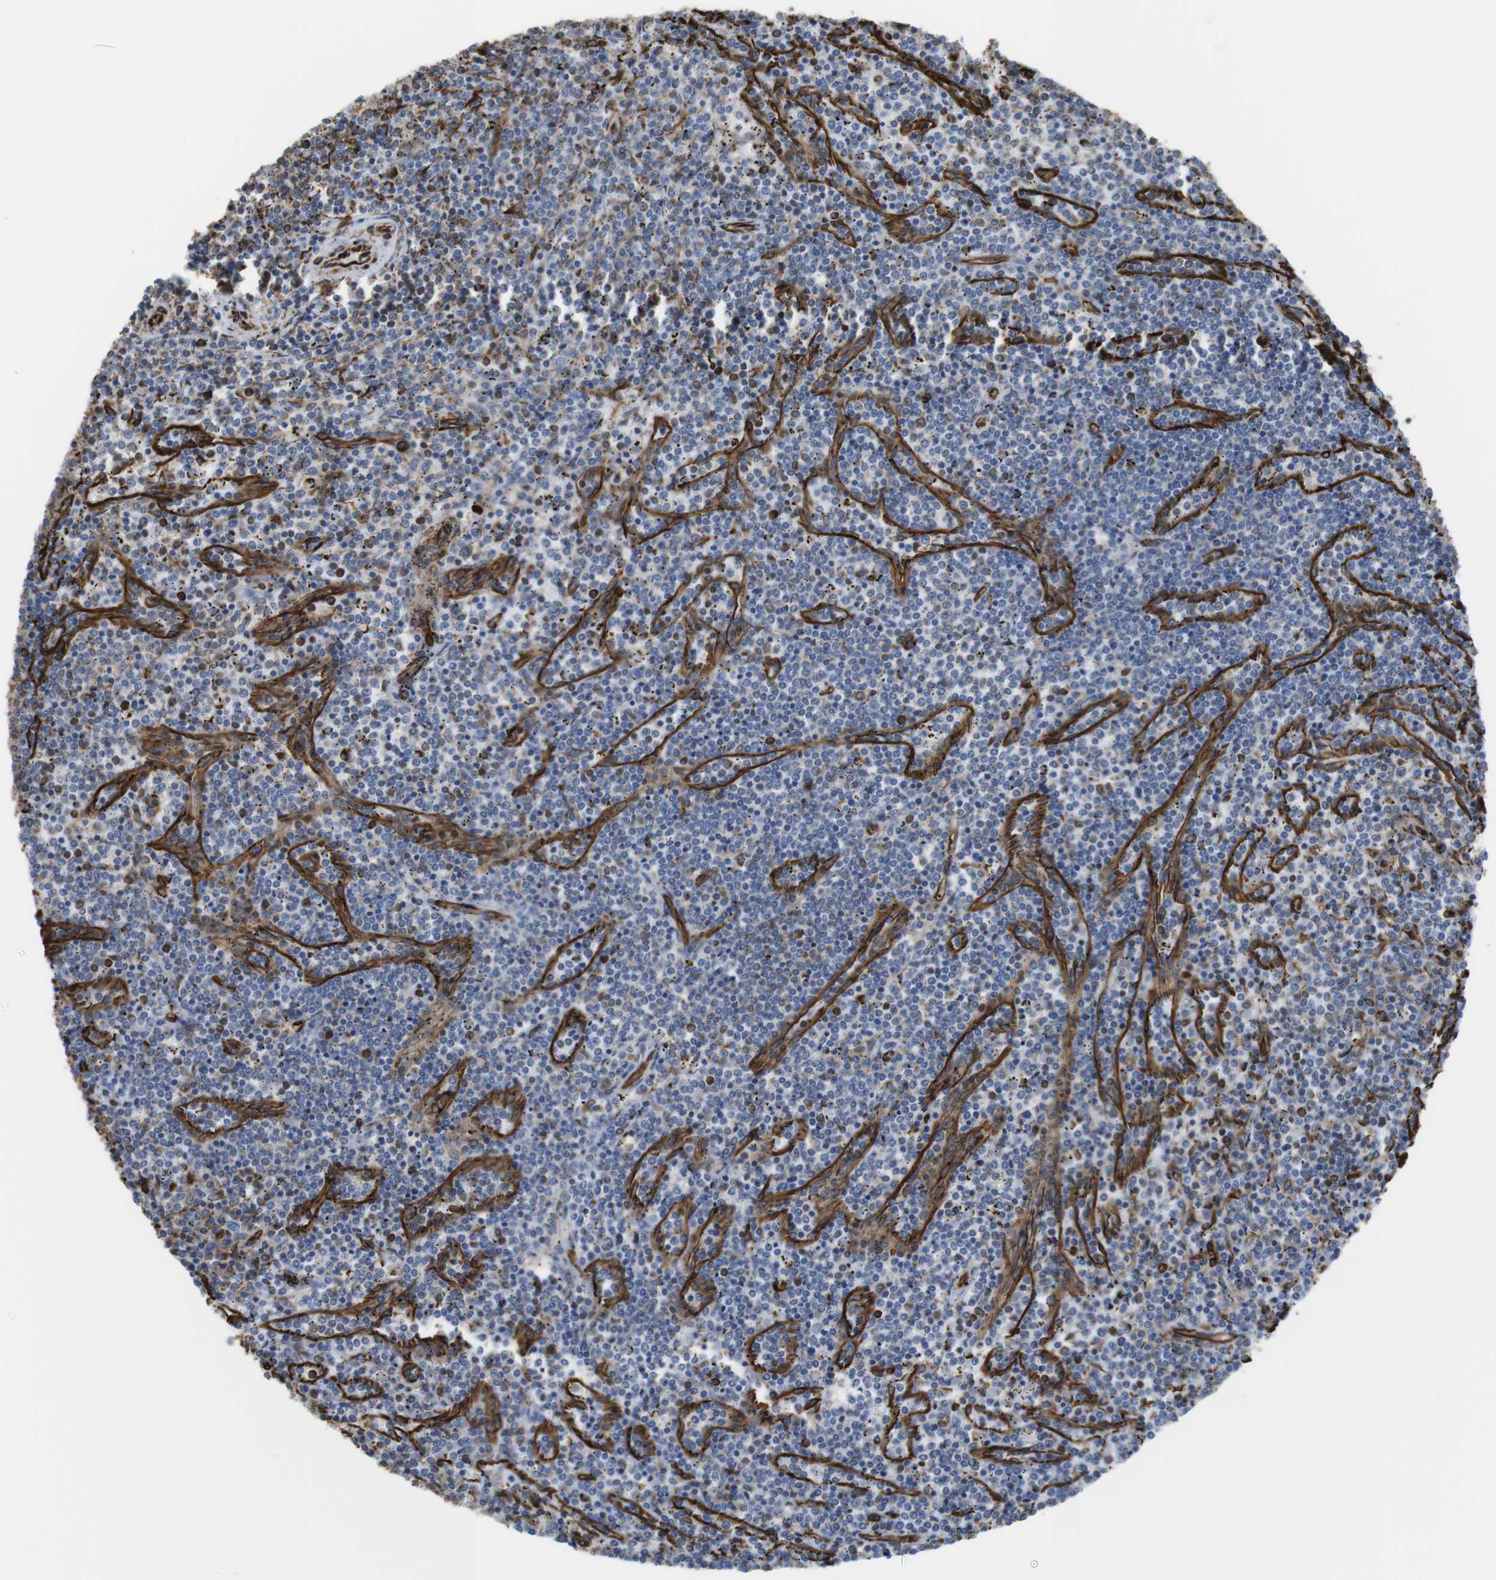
{"staining": {"intensity": "negative", "quantity": "none", "location": "none"}, "tissue": "lymphoma", "cell_type": "Tumor cells", "image_type": "cancer", "snomed": [{"axis": "morphology", "description": "Malignant lymphoma, non-Hodgkin's type, Low grade"}, {"axis": "topography", "description": "Spleen"}], "caption": "IHC of lymphoma shows no staining in tumor cells. (Stains: DAB IHC with hematoxylin counter stain, Microscopy: brightfield microscopy at high magnification).", "gene": "RALGPS1", "patient": {"sex": "female", "age": 50}}